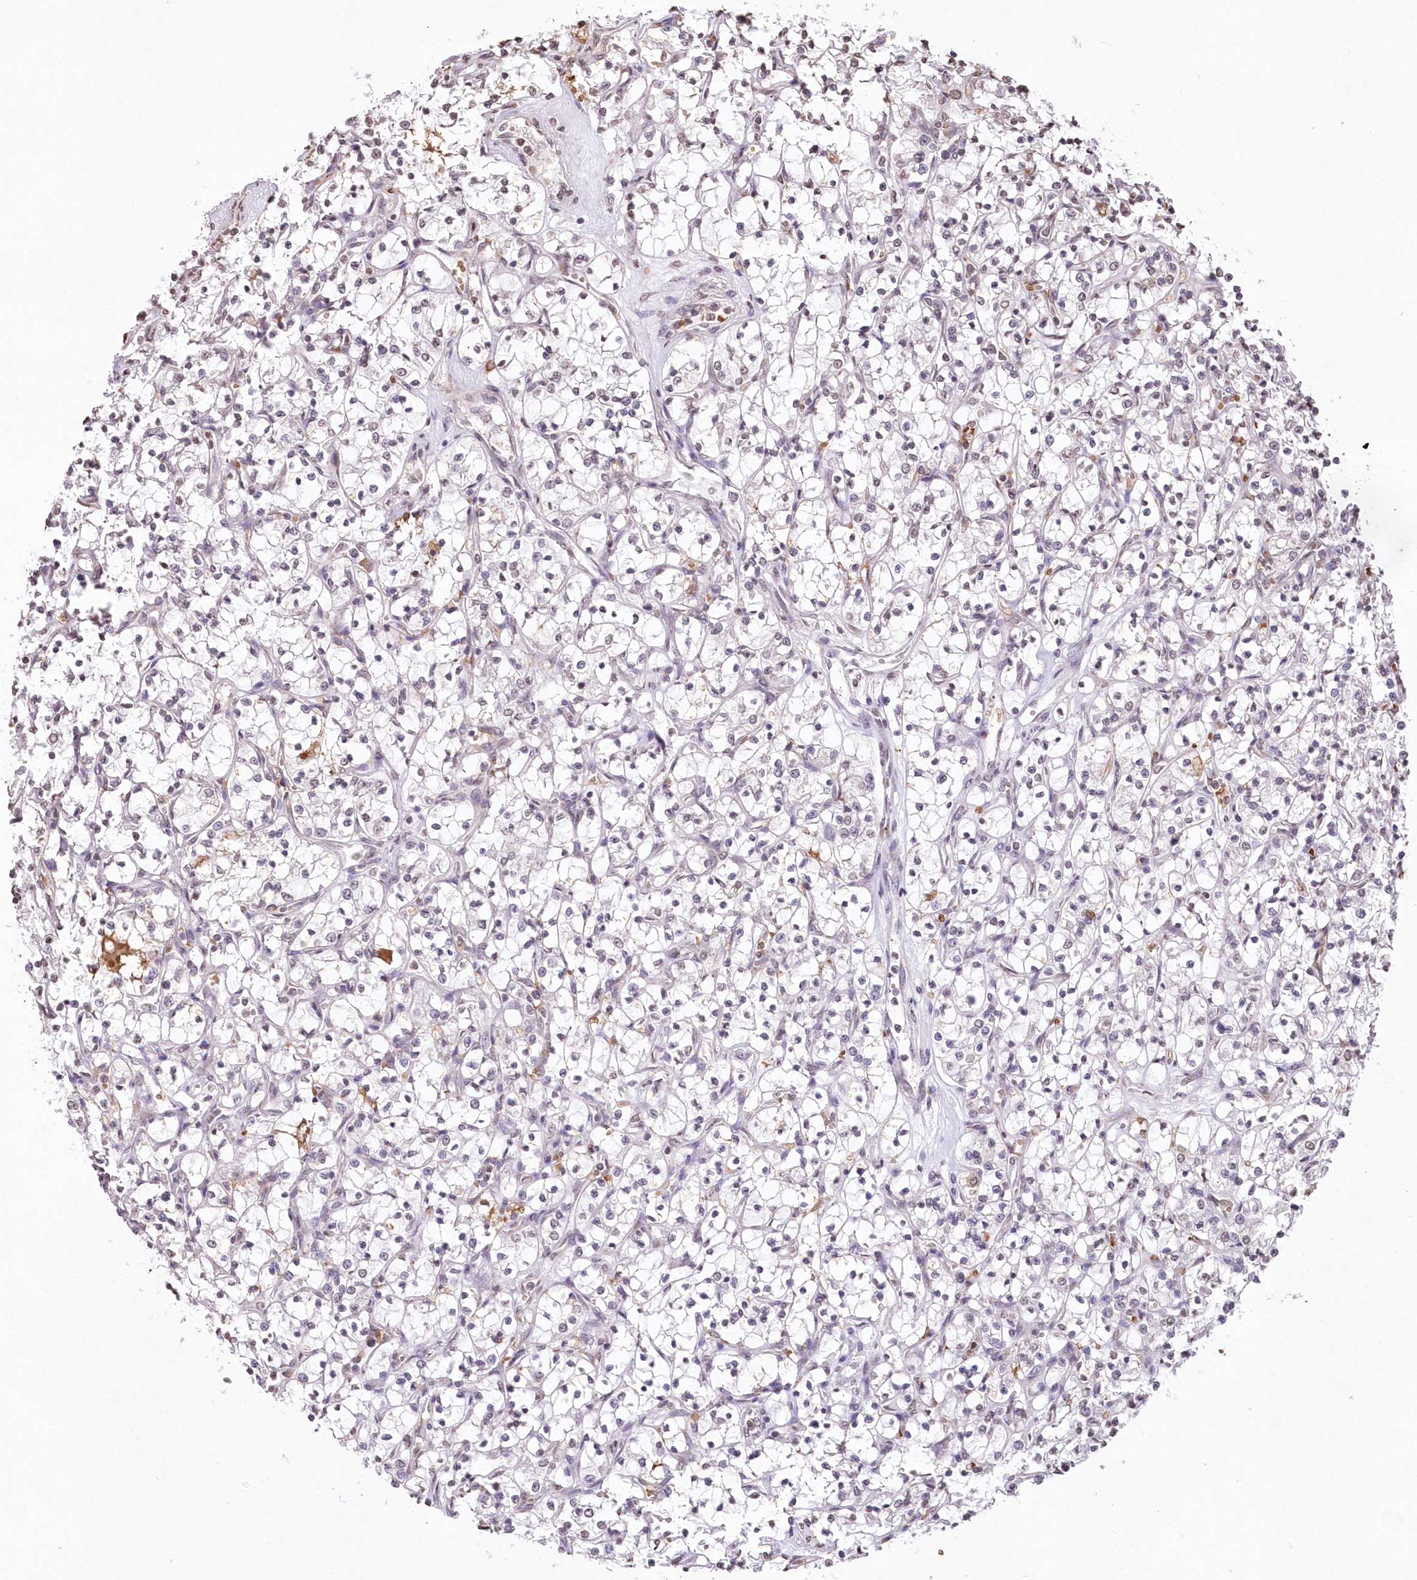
{"staining": {"intensity": "moderate", "quantity": "<25%", "location": "nuclear"}, "tissue": "renal cancer", "cell_type": "Tumor cells", "image_type": "cancer", "snomed": [{"axis": "morphology", "description": "Adenocarcinoma, NOS"}, {"axis": "topography", "description": "Kidney"}], "caption": "Immunohistochemical staining of renal cancer shows moderate nuclear protein expression in about <25% of tumor cells.", "gene": "RBM27", "patient": {"sex": "female", "age": 69}}